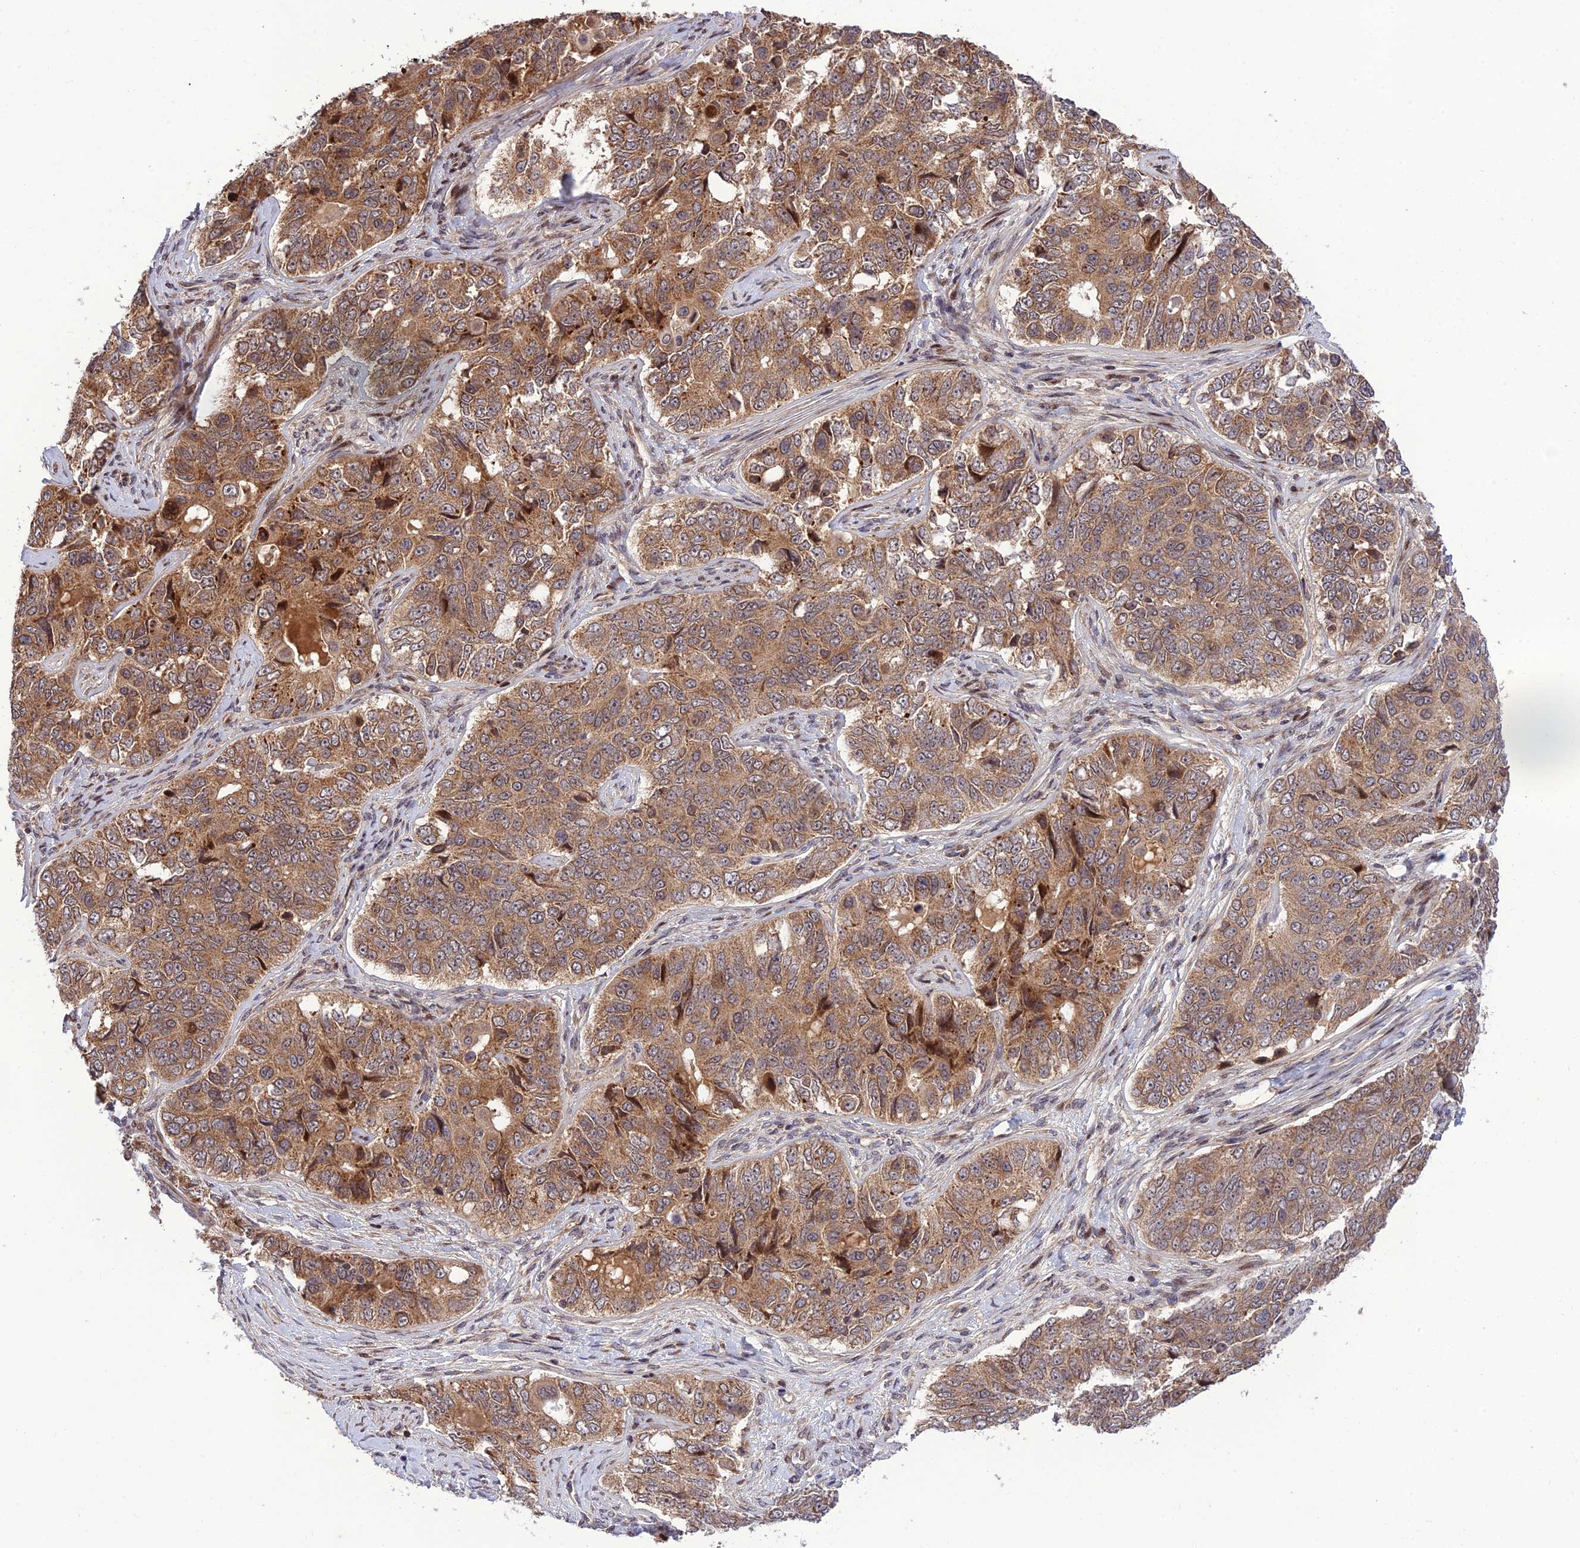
{"staining": {"intensity": "moderate", "quantity": ">75%", "location": "cytoplasmic/membranous"}, "tissue": "ovarian cancer", "cell_type": "Tumor cells", "image_type": "cancer", "snomed": [{"axis": "morphology", "description": "Carcinoma, endometroid"}, {"axis": "topography", "description": "Ovary"}], "caption": "Immunohistochemical staining of human ovarian endometroid carcinoma exhibits medium levels of moderate cytoplasmic/membranous protein expression in approximately >75% of tumor cells.", "gene": "PLEKHG2", "patient": {"sex": "female", "age": 51}}